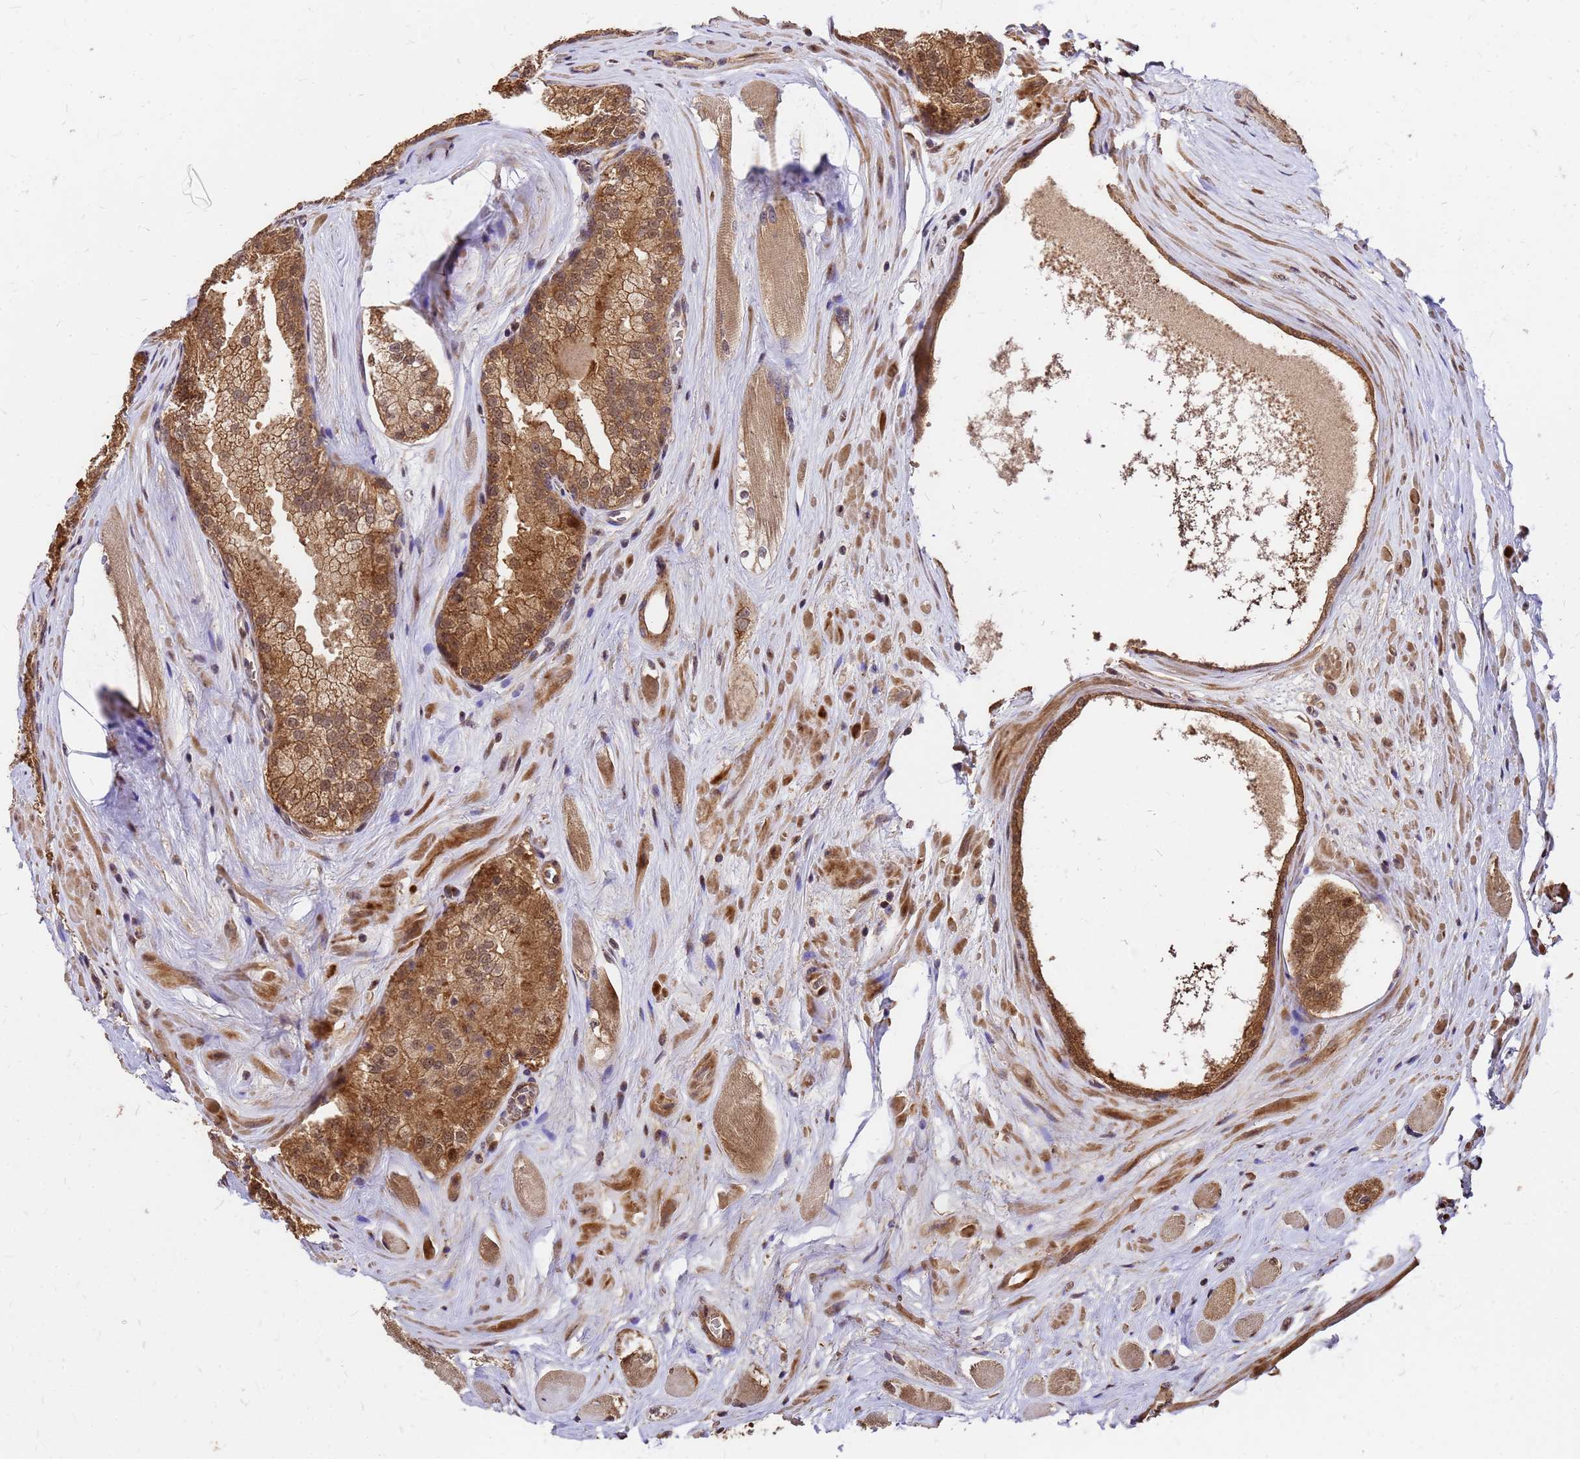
{"staining": {"intensity": "moderate", "quantity": ">75%", "location": "cytoplasmic/membranous,nuclear"}, "tissue": "prostate cancer", "cell_type": "Tumor cells", "image_type": "cancer", "snomed": [{"axis": "morphology", "description": "Adenocarcinoma, Low grade"}, {"axis": "topography", "description": "Prostate"}], "caption": "This micrograph shows immunohistochemistry staining of prostate adenocarcinoma (low-grade), with medium moderate cytoplasmic/membranous and nuclear expression in about >75% of tumor cells.", "gene": "GPATCH8", "patient": {"sex": "male", "age": 68}}